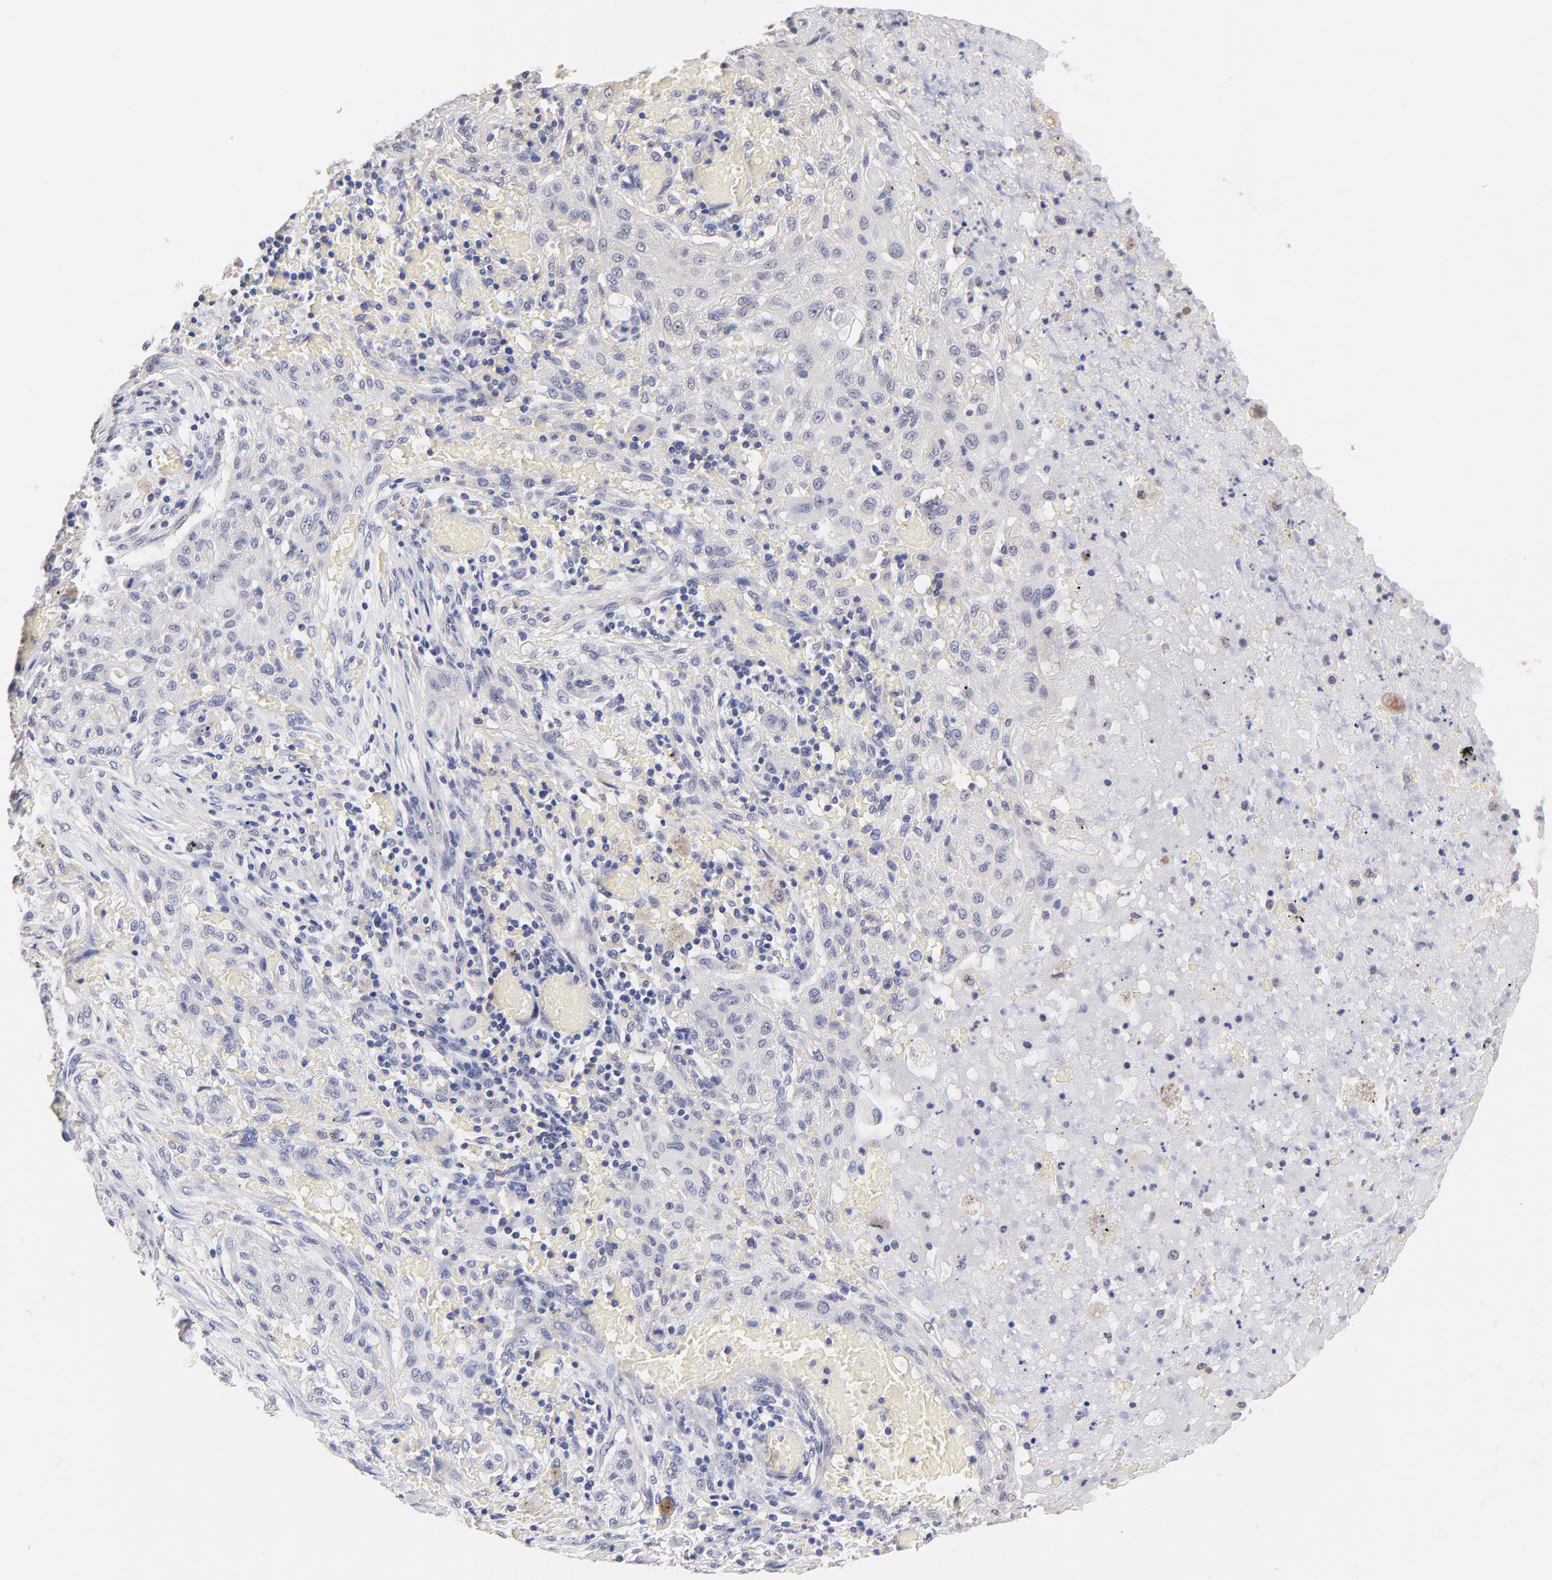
{"staining": {"intensity": "negative", "quantity": "none", "location": "none"}, "tissue": "lung cancer", "cell_type": "Tumor cells", "image_type": "cancer", "snomed": [{"axis": "morphology", "description": "Squamous cell carcinoma, NOS"}, {"axis": "topography", "description": "Lung"}], "caption": "High power microscopy micrograph of an immunohistochemistry (IHC) micrograph of lung cancer, revealing no significant expression in tumor cells.", "gene": "RIBC2", "patient": {"sex": "female", "age": 47}}